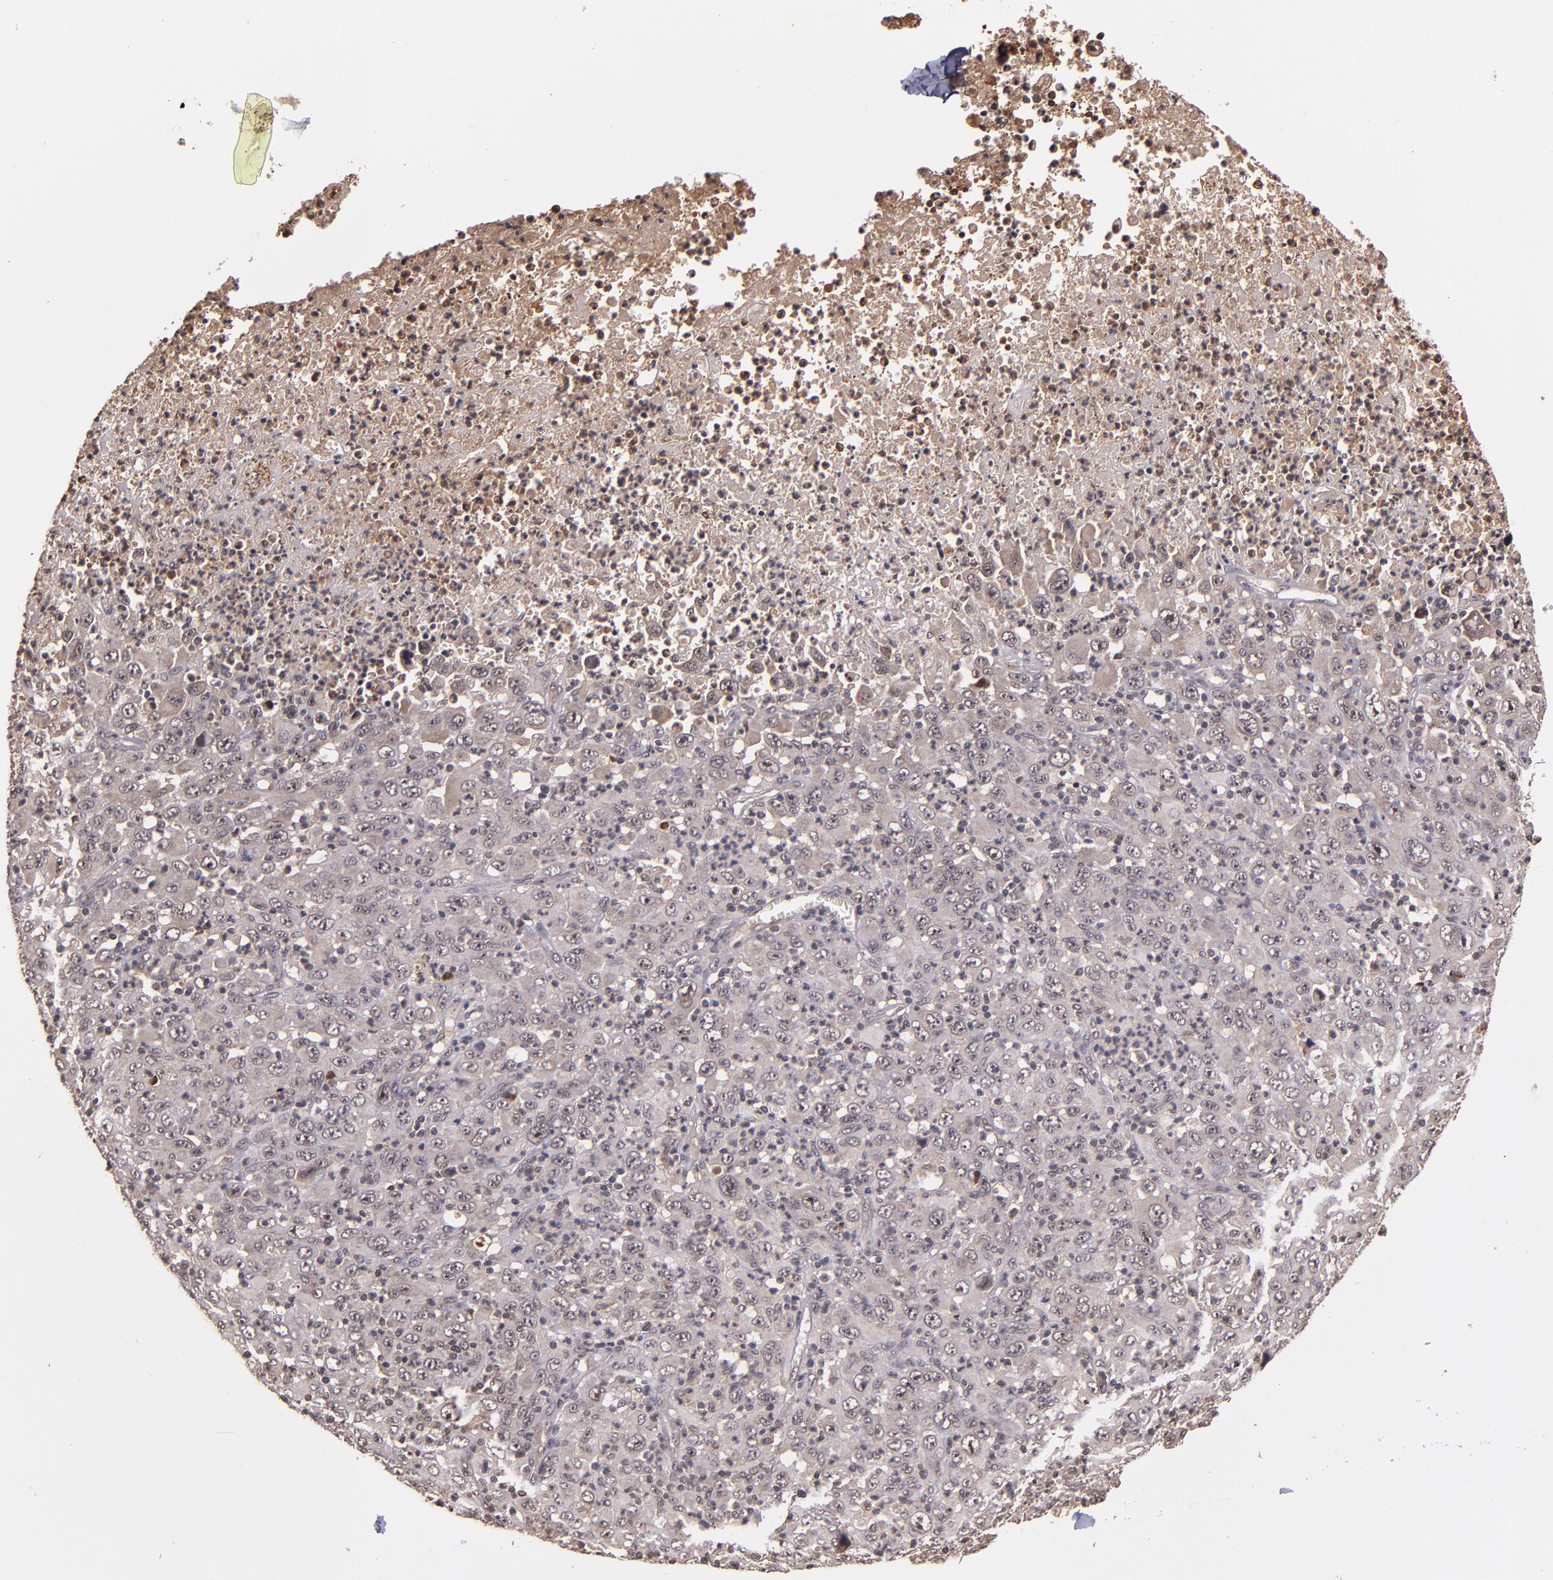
{"staining": {"intensity": "weak", "quantity": ">75%", "location": "cytoplasmic/membranous"}, "tissue": "melanoma", "cell_type": "Tumor cells", "image_type": "cancer", "snomed": [{"axis": "morphology", "description": "Malignant melanoma, Metastatic site"}, {"axis": "topography", "description": "Skin"}], "caption": "DAB immunohistochemical staining of human melanoma shows weak cytoplasmic/membranous protein staining in about >75% of tumor cells.", "gene": "RIOK3", "patient": {"sex": "female", "age": 56}}